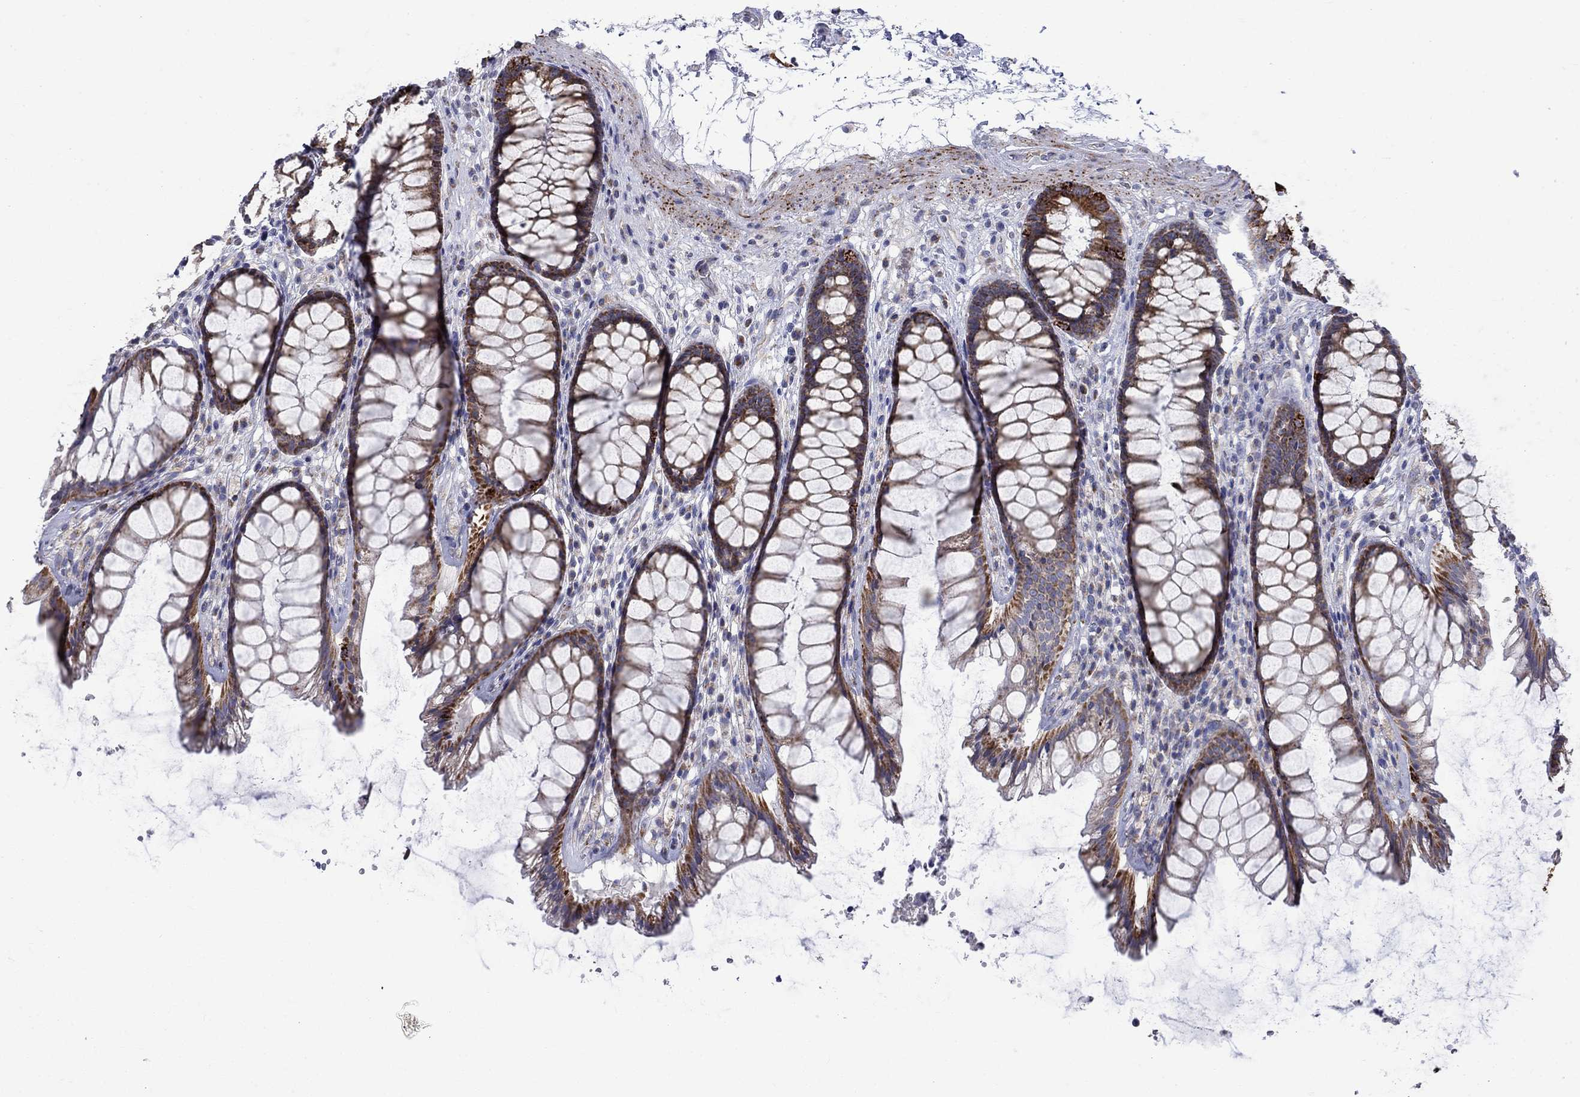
{"staining": {"intensity": "strong", "quantity": "25%-75%", "location": "cytoplasmic/membranous"}, "tissue": "rectum", "cell_type": "Glandular cells", "image_type": "normal", "snomed": [{"axis": "morphology", "description": "Normal tissue, NOS"}, {"axis": "topography", "description": "Rectum"}], "caption": "Unremarkable rectum was stained to show a protein in brown. There is high levels of strong cytoplasmic/membranous positivity in approximately 25%-75% of glandular cells. The staining was performed using DAB (3,3'-diaminobenzidine) to visualize the protein expression in brown, while the nuclei were stained in blue with hematoxylin (Magnification: 20x).", "gene": "CISD1", "patient": {"sex": "male", "age": 72}}